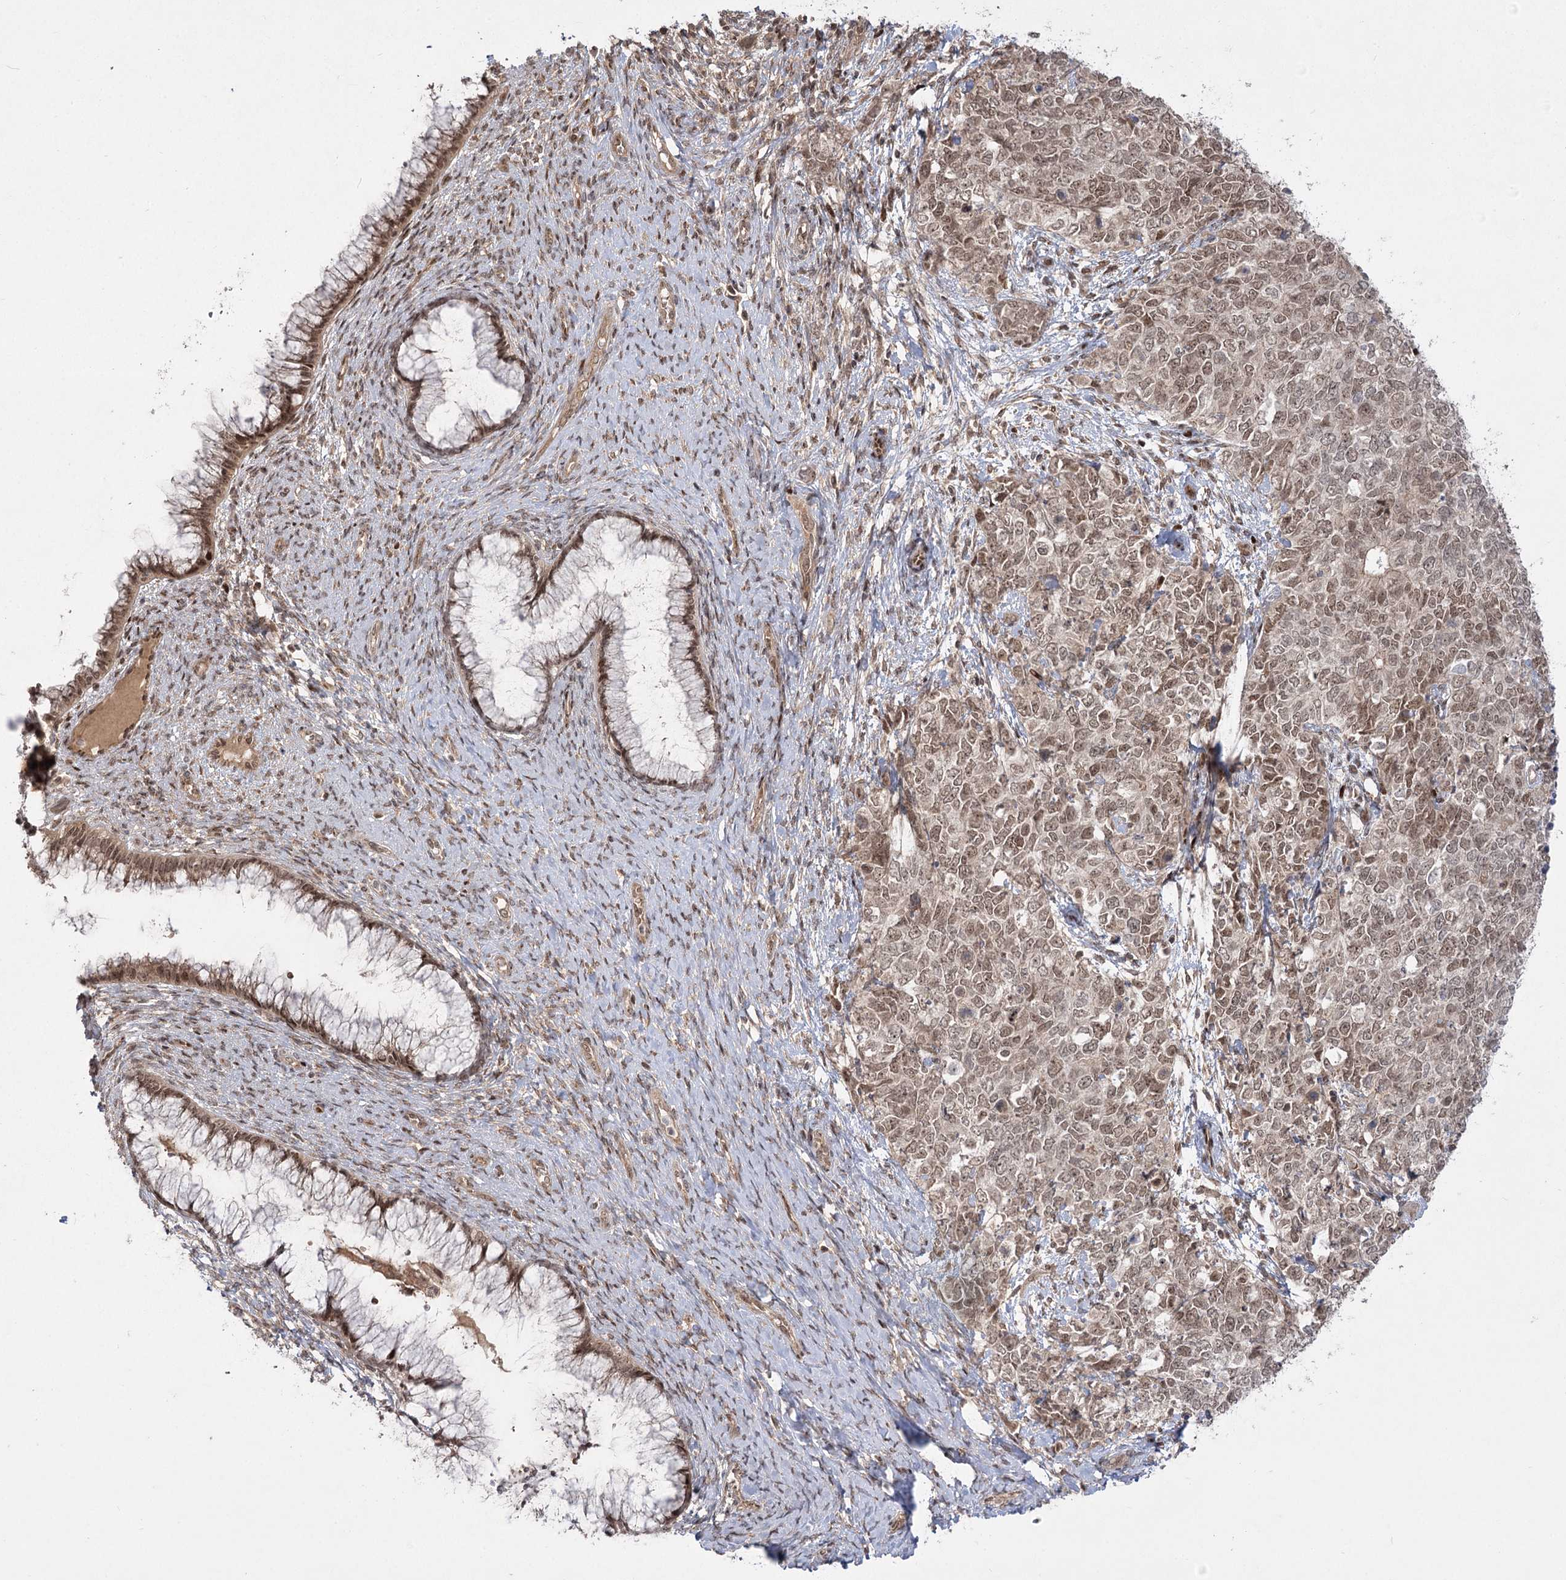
{"staining": {"intensity": "moderate", "quantity": ">75%", "location": "nuclear"}, "tissue": "cervical cancer", "cell_type": "Tumor cells", "image_type": "cancer", "snomed": [{"axis": "morphology", "description": "Squamous cell carcinoma, NOS"}, {"axis": "topography", "description": "Cervix"}], "caption": "An image of cervical cancer stained for a protein reveals moderate nuclear brown staining in tumor cells. The protein is shown in brown color, while the nuclei are stained blue.", "gene": "HELQ", "patient": {"sex": "female", "age": 63}}